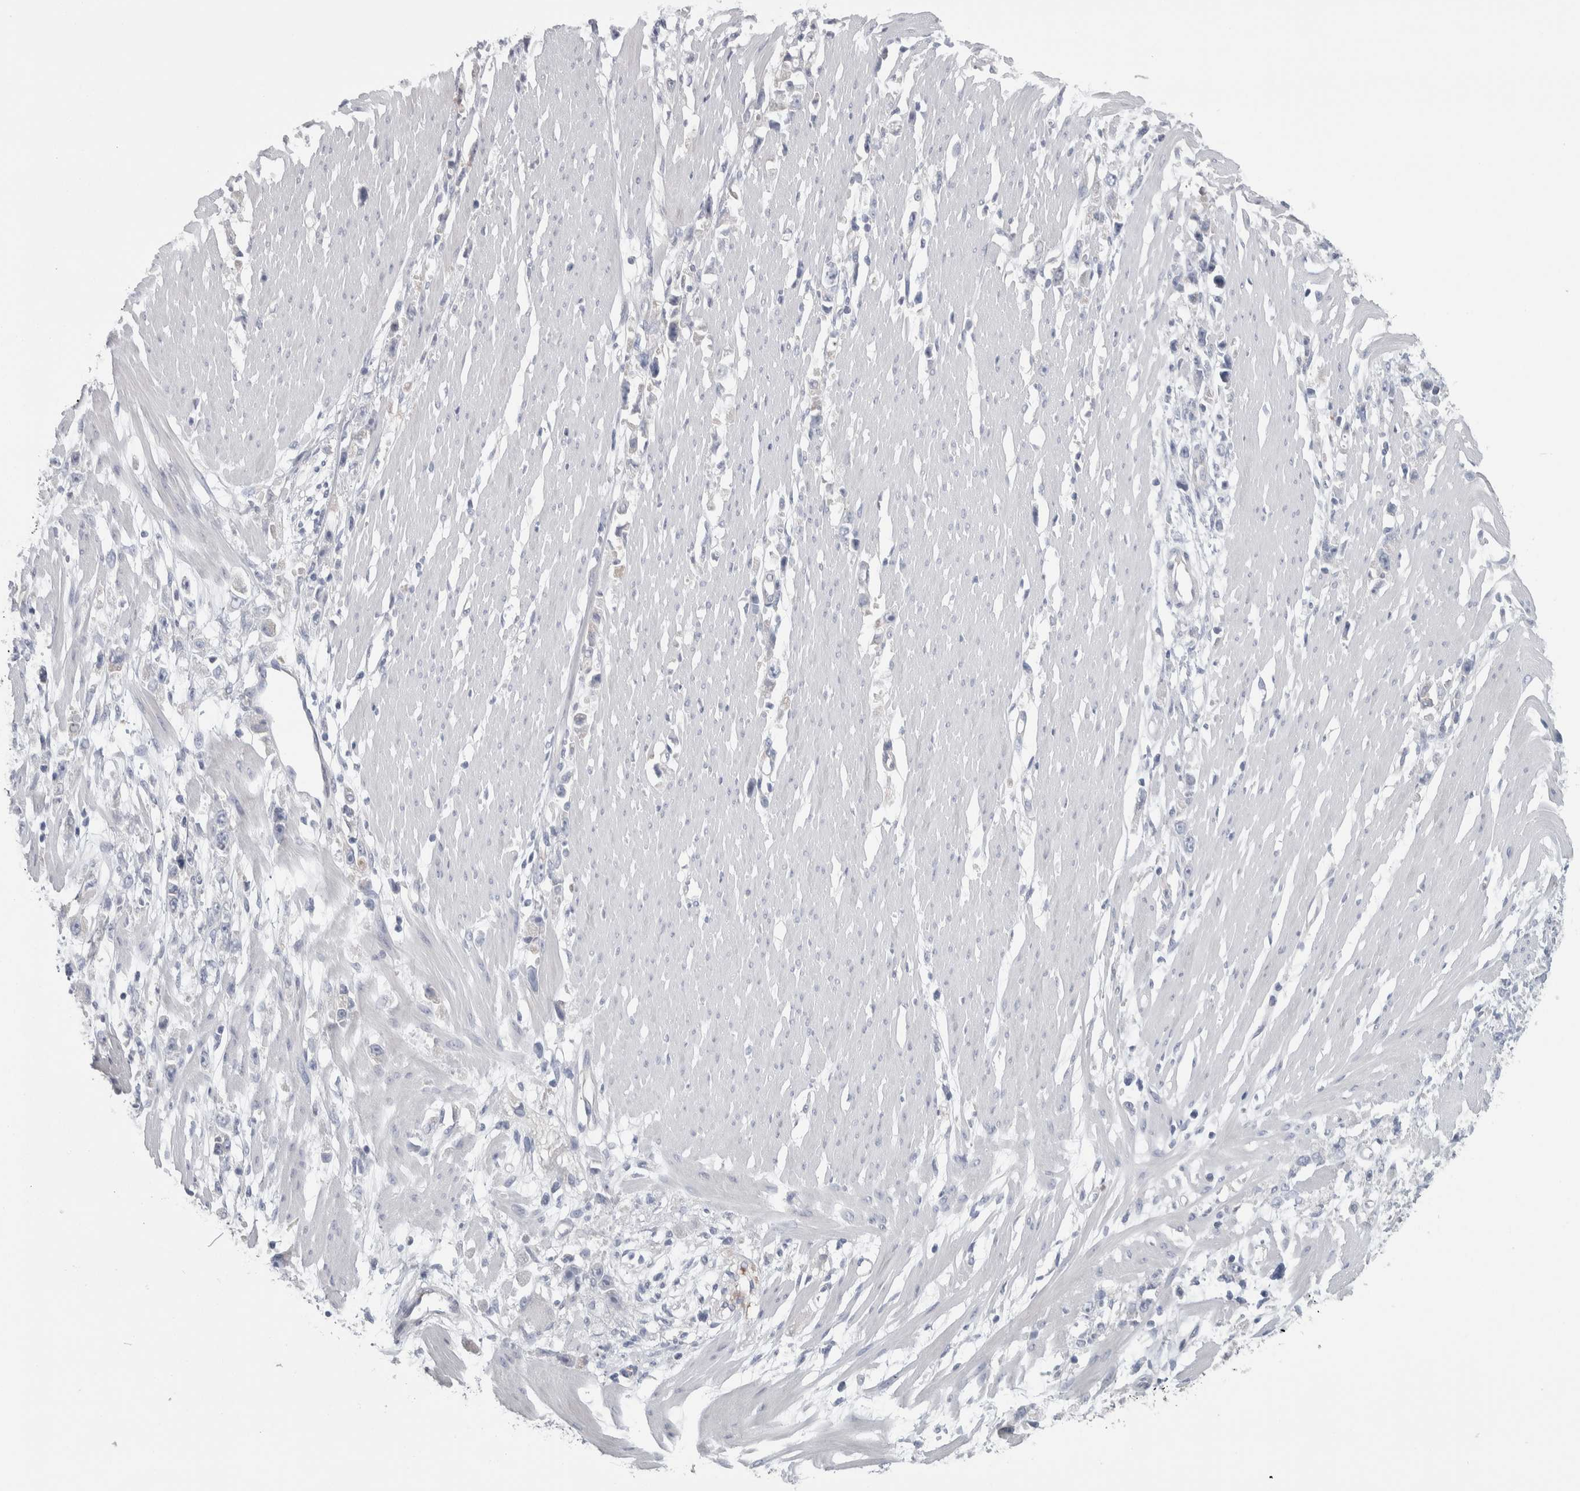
{"staining": {"intensity": "negative", "quantity": "none", "location": "none"}, "tissue": "stomach cancer", "cell_type": "Tumor cells", "image_type": "cancer", "snomed": [{"axis": "morphology", "description": "Adenocarcinoma, NOS"}, {"axis": "topography", "description": "Stomach"}], "caption": "Immunohistochemistry (IHC) micrograph of stomach cancer stained for a protein (brown), which shows no expression in tumor cells.", "gene": "GPHN", "patient": {"sex": "female", "age": 59}}